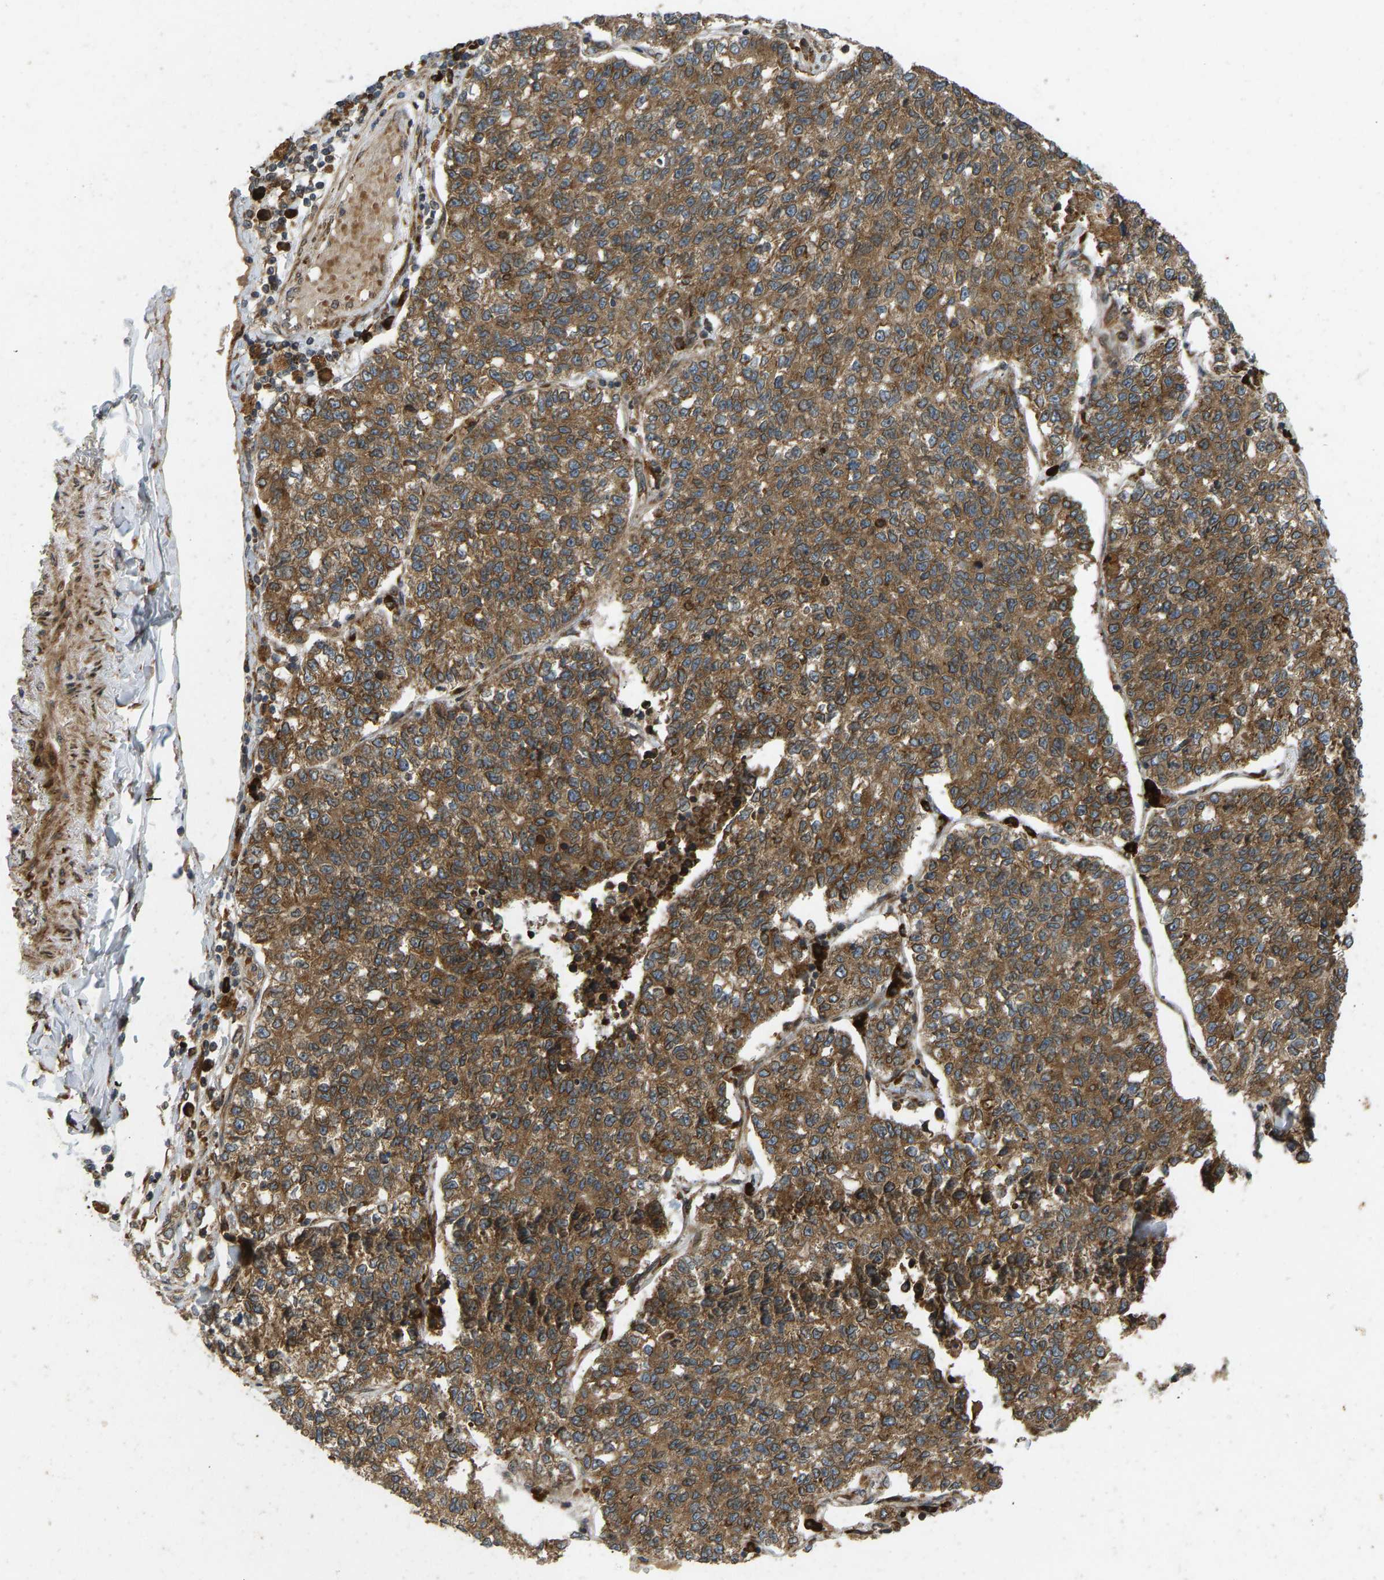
{"staining": {"intensity": "moderate", "quantity": ">75%", "location": "cytoplasmic/membranous"}, "tissue": "lung cancer", "cell_type": "Tumor cells", "image_type": "cancer", "snomed": [{"axis": "morphology", "description": "Adenocarcinoma, NOS"}, {"axis": "topography", "description": "Lung"}], "caption": "Immunohistochemical staining of human lung cancer displays medium levels of moderate cytoplasmic/membranous protein positivity in approximately >75% of tumor cells.", "gene": "RPN2", "patient": {"sex": "male", "age": 49}}